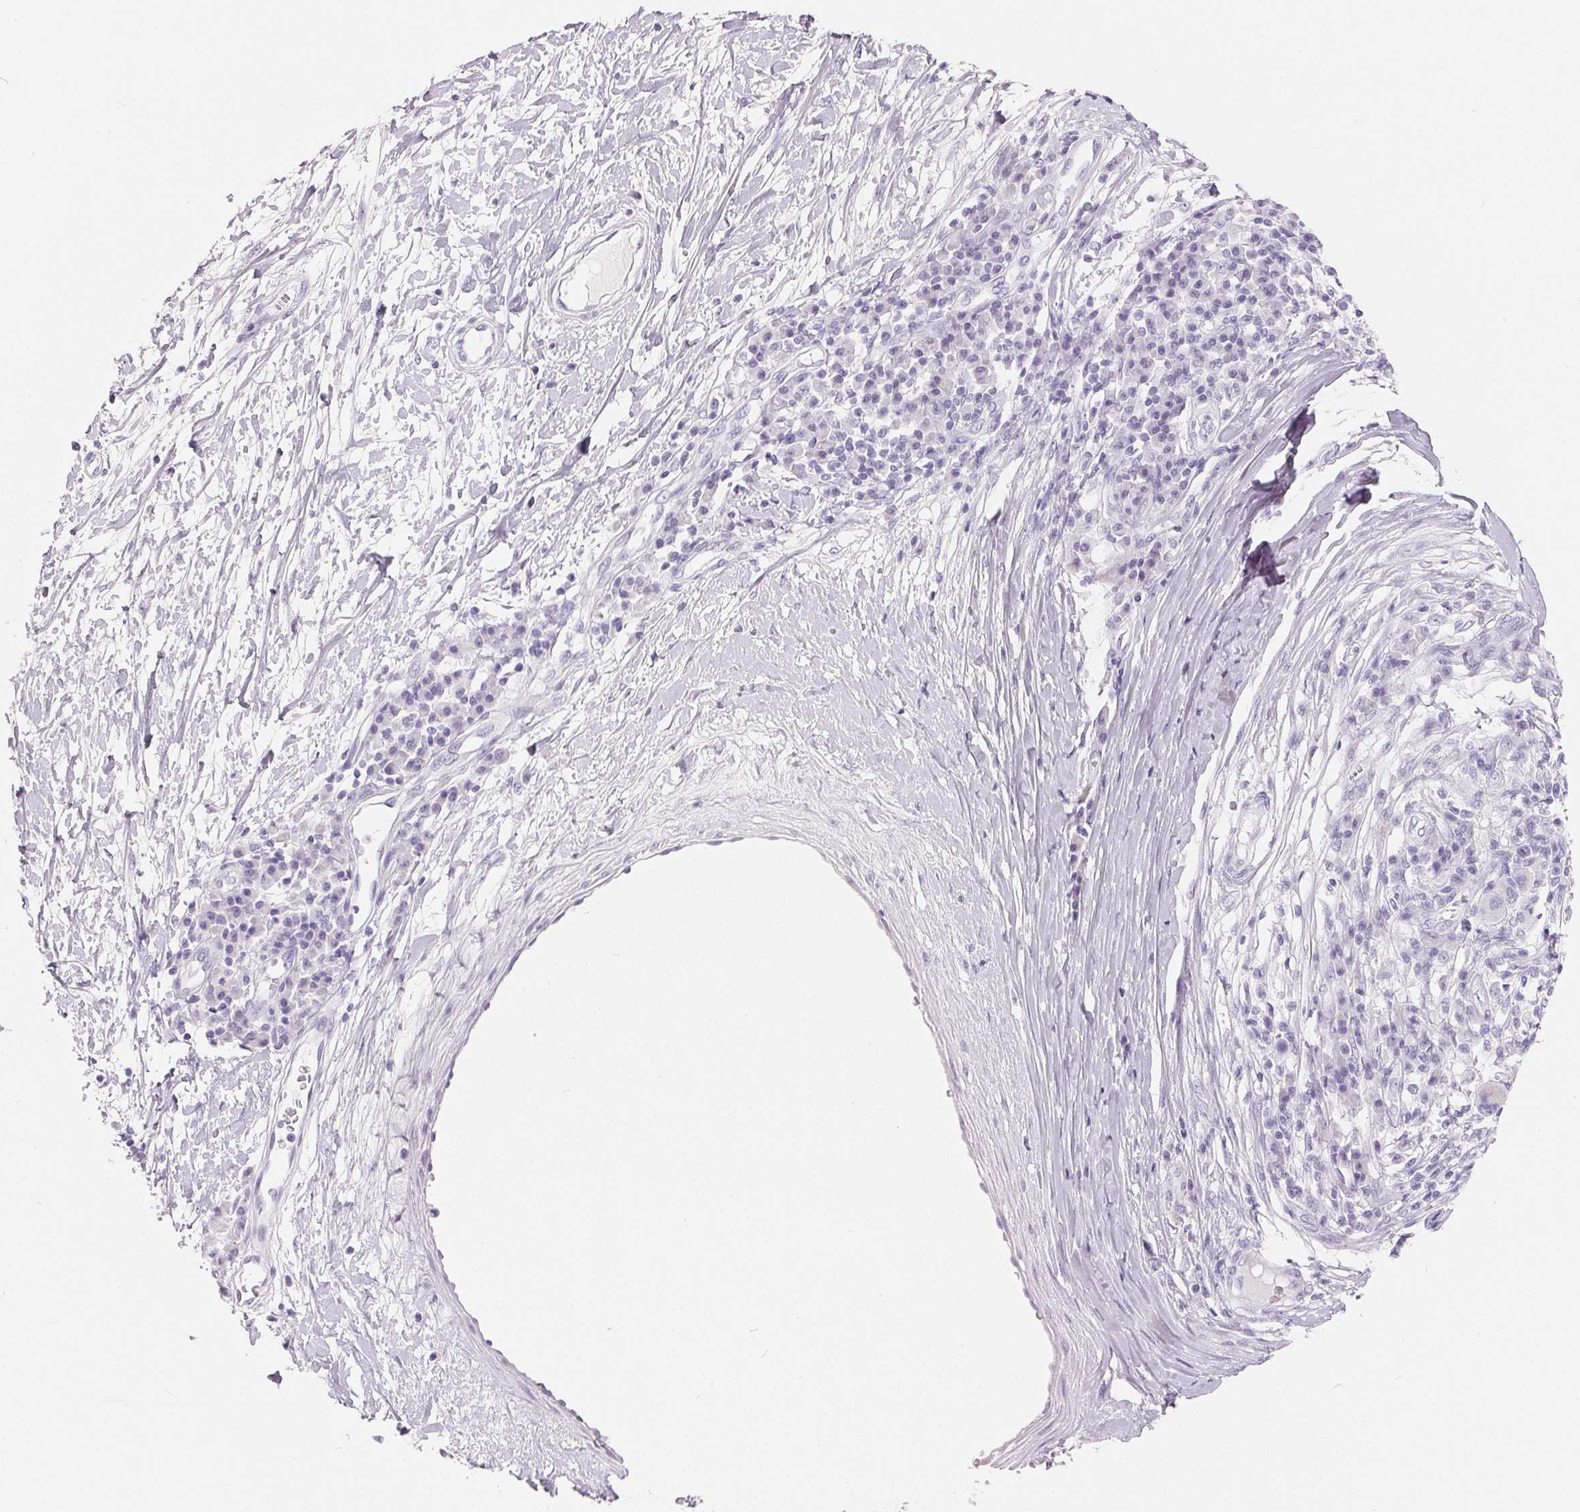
{"staining": {"intensity": "negative", "quantity": "none", "location": "none"}, "tissue": "melanoma", "cell_type": "Tumor cells", "image_type": "cancer", "snomed": [{"axis": "morphology", "description": "Malignant melanoma, NOS"}, {"axis": "topography", "description": "Skin"}], "caption": "Human malignant melanoma stained for a protein using immunohistochemistry (IHC) displays no staining in tumor cells.", "gene": "SPACA5B", "patient": {"sex": "male", "age": 53}}